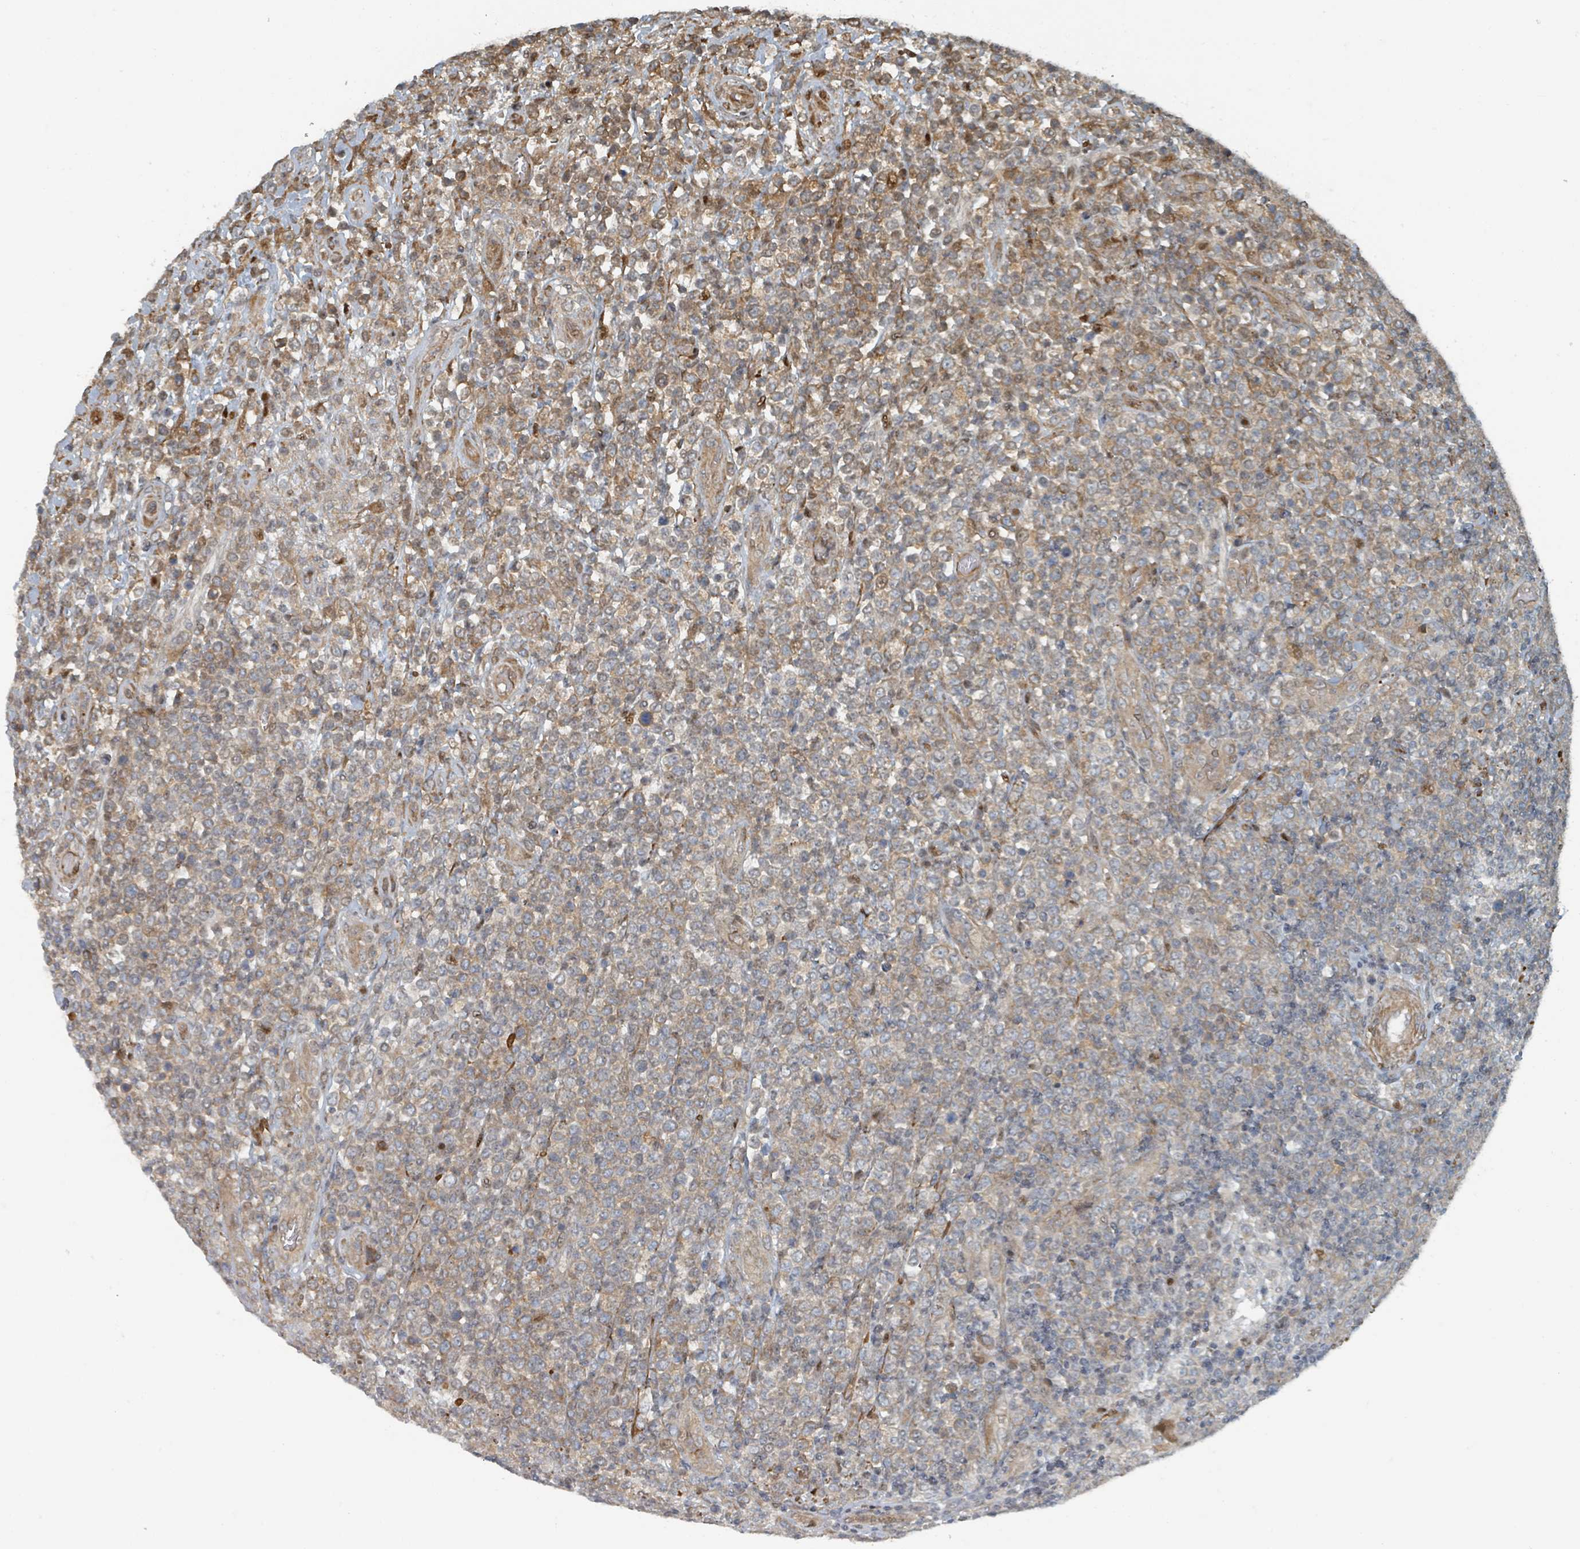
{"staining": {"intensity": "moderate", "quantity": "25%-75%", "location": "cytoplasmic/membranous"}, "tissue": "lymphoma", "cell_type": "Tumor cells", "image_type": "cancer", "snomed": [{"axis": "morphology", "description": "Malignant lymphoma, non-Hodgkin's type, High grade"}, {"axis": "topography", "description": "Soft tissue"}], "caption": "Brown immunohistochemical staining in human lymphoma reveals moderate cytoplasmic/membranous expression in about 25%-75% of tumor cells. (DAB (3,3'-diaminobenzidine) = brown stain, brightfield microscopy at high magnification).", "gene": "RHPN2", "patient": {"sex": "female", "age": 56}}